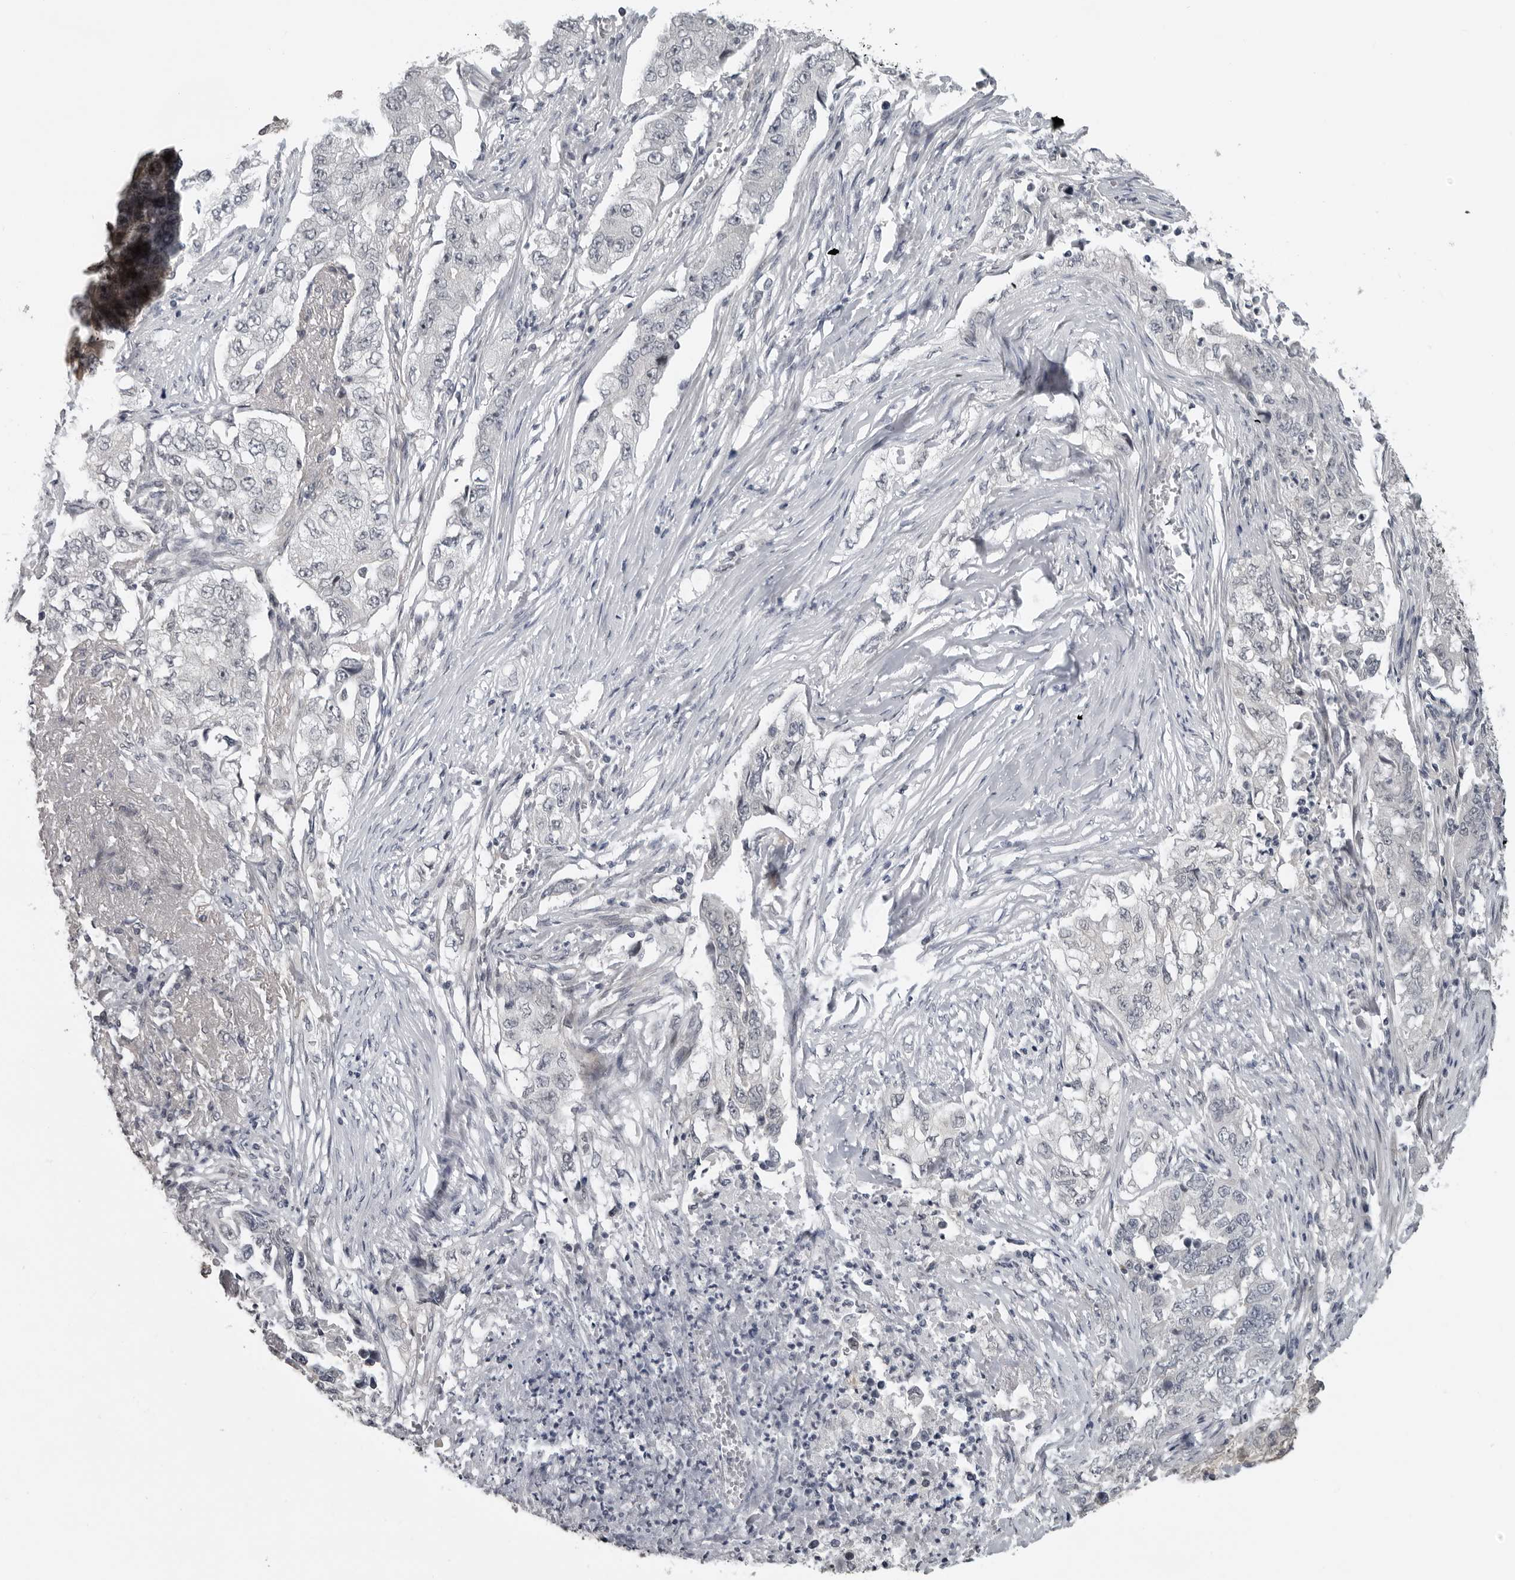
{"staining": {"intensity": "negative", "quantity": "none", "location": "none"}, "tissue": "lung cancer", "cell_type": "Tumor cells", "image_type": "cancer", "snomed": [{"axis": "morphology", "description": "Adenocarcinoma, NOS"}, {"axis": "topography", "description": "Lung"}], "caption": "Immunohistochemistry photomicrograph of lung cancer (adenocarcinoma) stained for a protein (brown), which demonstrates no positivity in tumor cells.", "gene": "PRRX2", "patient": {"sex": "female", "age": 51}}